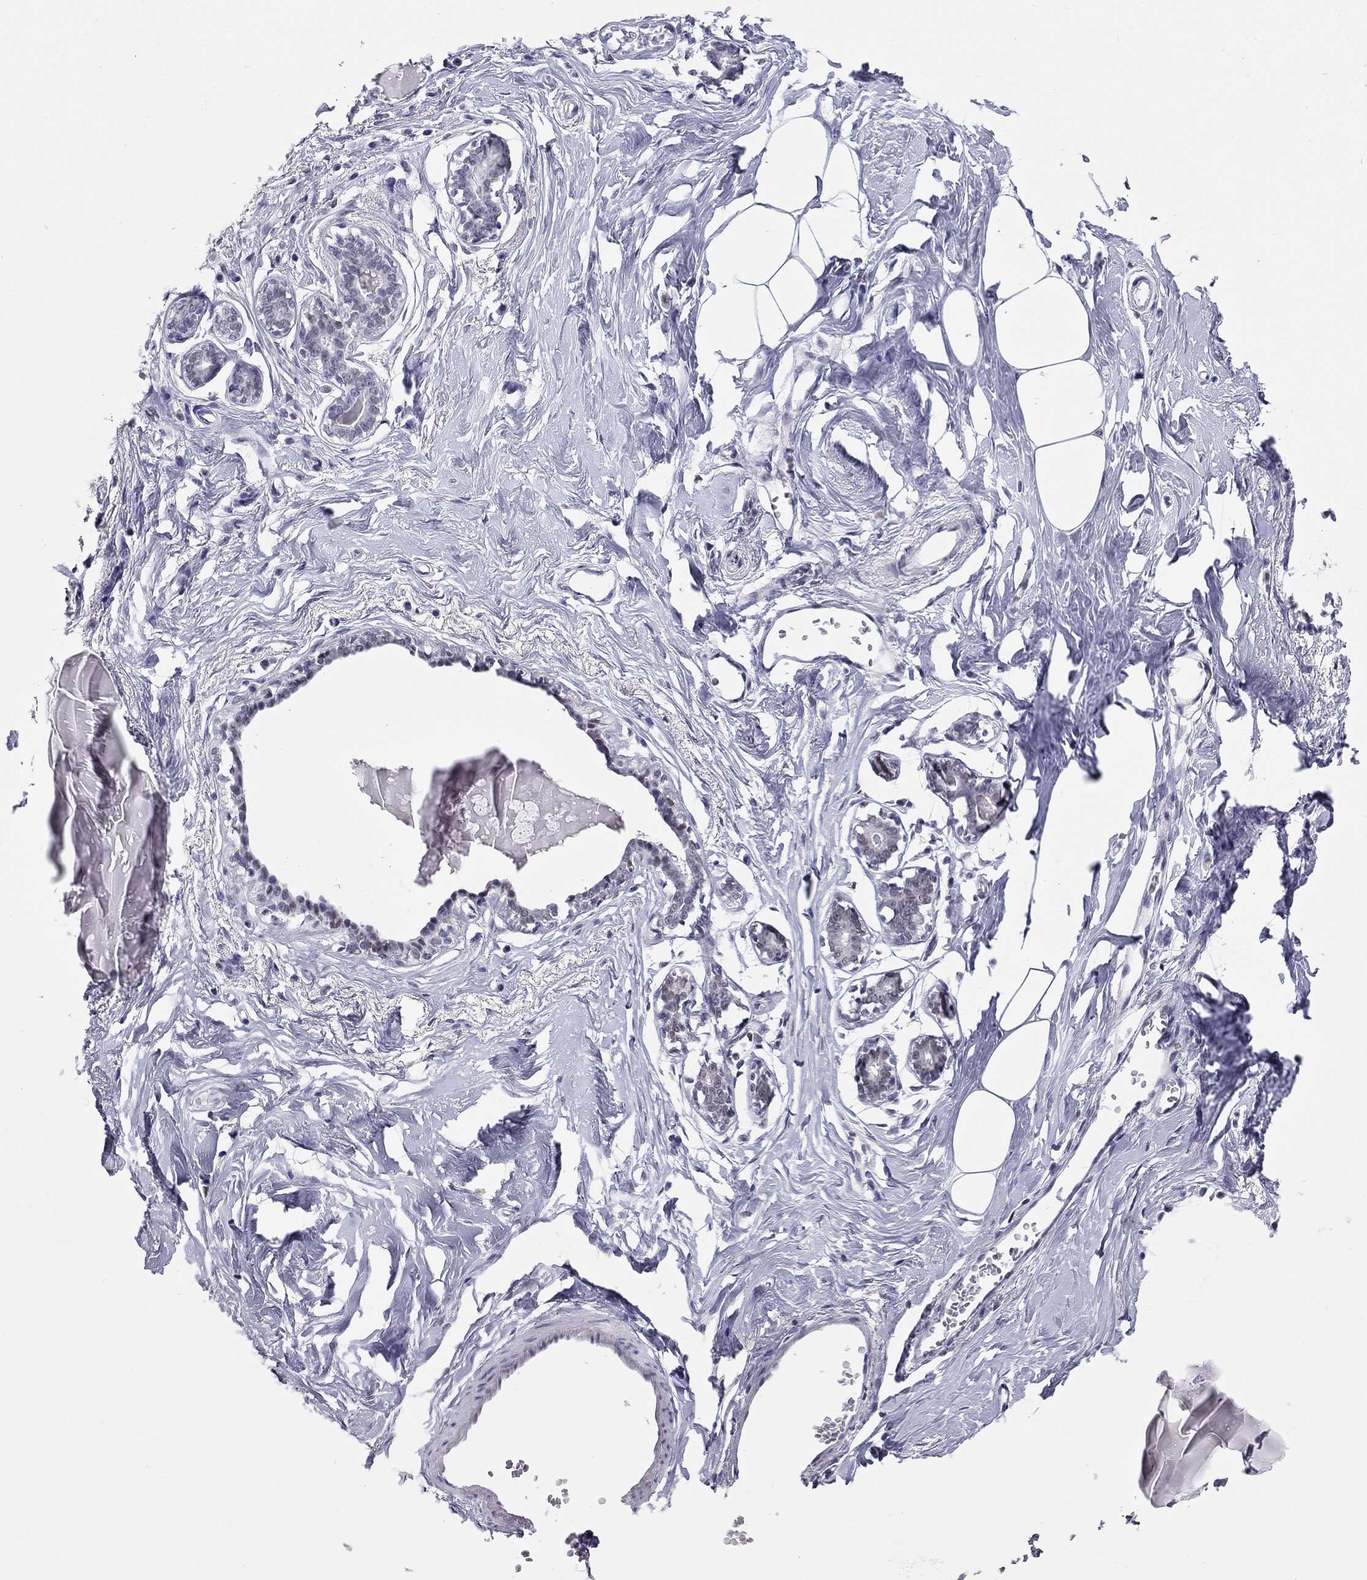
{"staining": {"intensity": "negative", "quantity": "none", "location": "none"}, "tissue": "breast", "cell_type": "Adipocytes", "image_type": "normal", "snomed": [{"axis": "morphology", "description": "Normal tissue, NOS"}, {"axis": "morphology", "description": "Lobular carcinoma, in situ"}, {"axis": "topography", "description": "Breast"}], "caption": "Adipocytes show no significant staining in normal breast. (Stains: DAB (3,3'-diaminobenzidine) IHC with hematoxylin counter stain, Microscopy: brightfield microscopy at high magnification).", "gene": "DOT1L", "patient": {"sex": "female", "age": 35}}